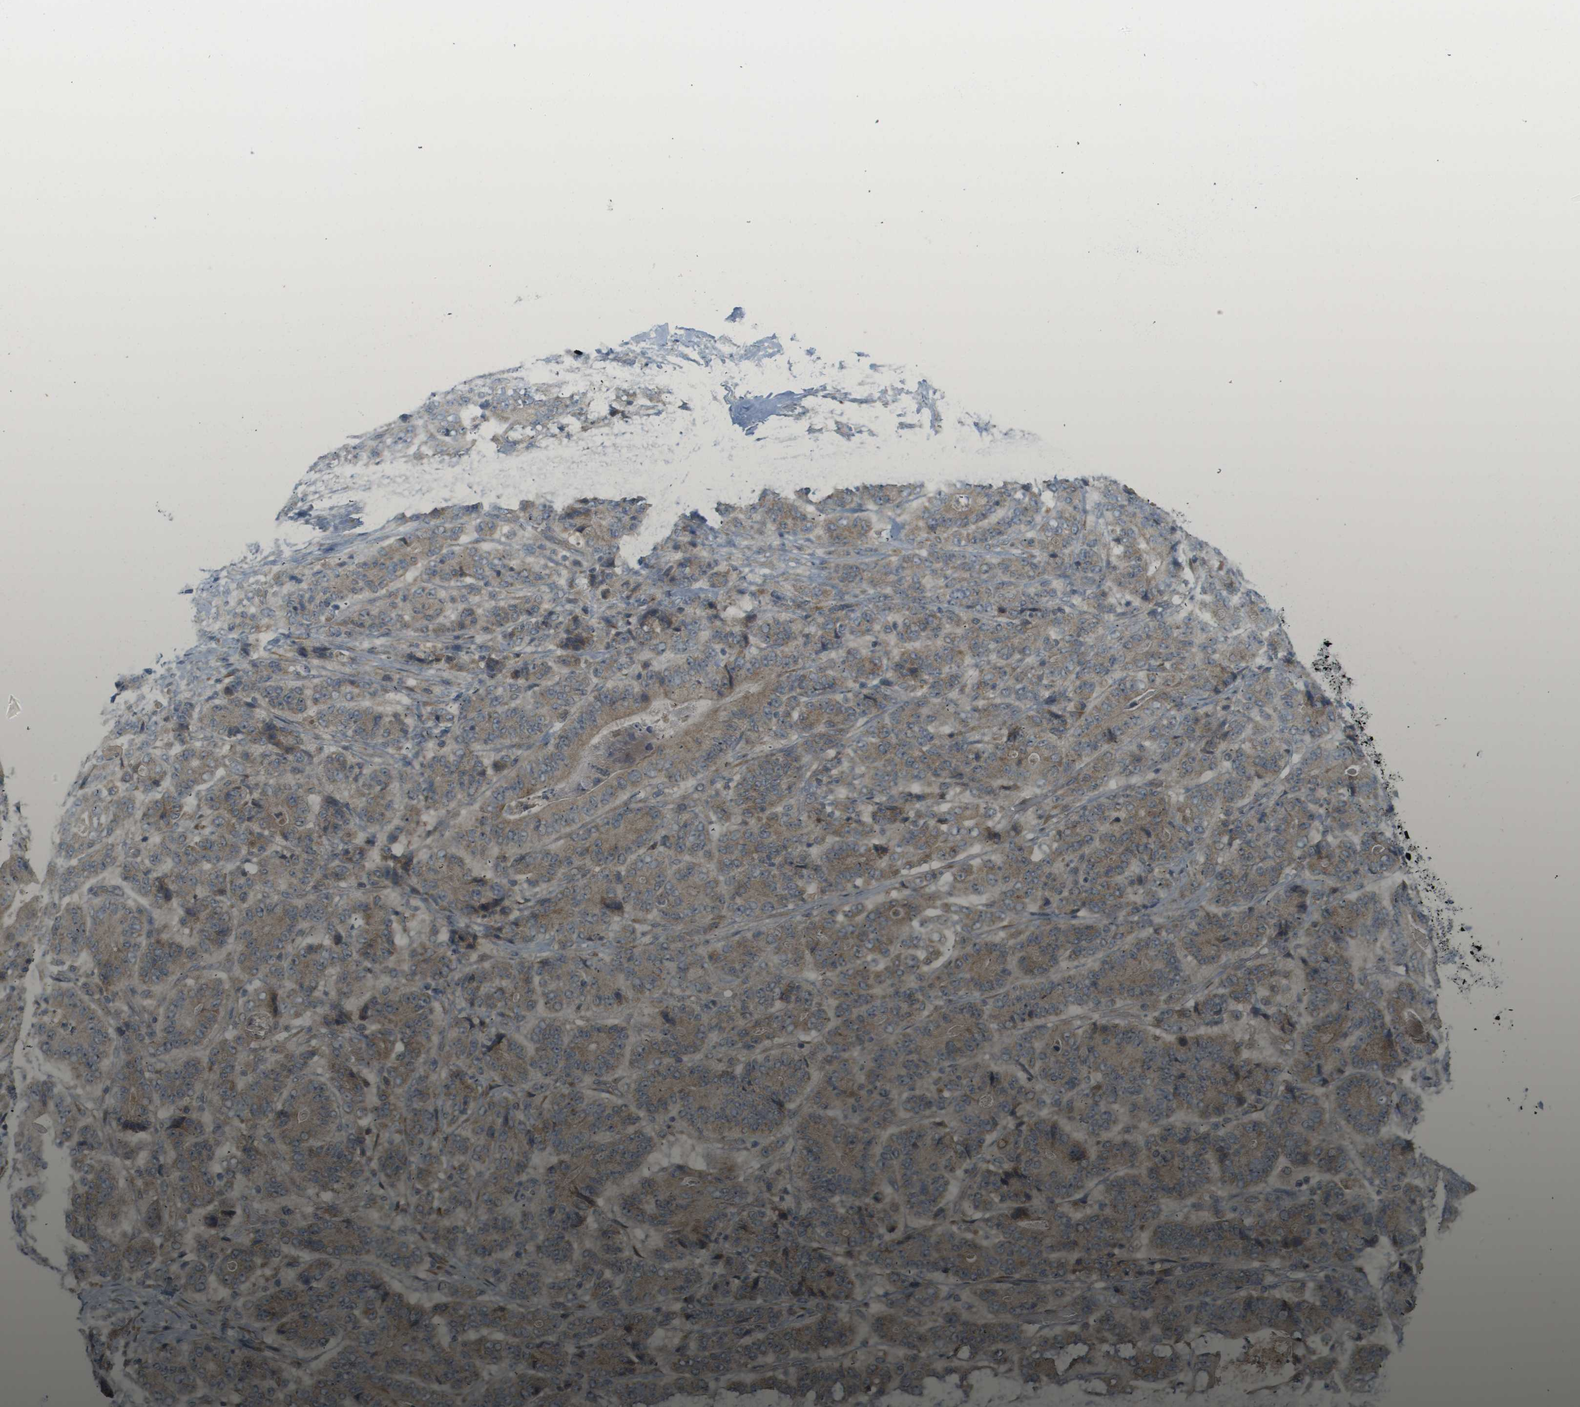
{"staining": {"intensity": "moderate", "quantity": ">75%", "location": "cytoplasmic/membranous"}, "tissue": "stomach cancer", "cell_type": "Tumor cells", "image_type": "cancer", "snomed": [{"axis": "morphology", "description": "Adenocarcinoma, NOS"}, {"axis": "topography", "description": "Stomach"}], "caption": "Immunohistochemical staining of human stomach cancer (adenocarcinoma) demonstrates medium levels of moderate cytoplasmic/membranous protein staining in about >75% of tumor cells.", "gene": "PROC", "patient": {"sex": "female", "age": 73}}